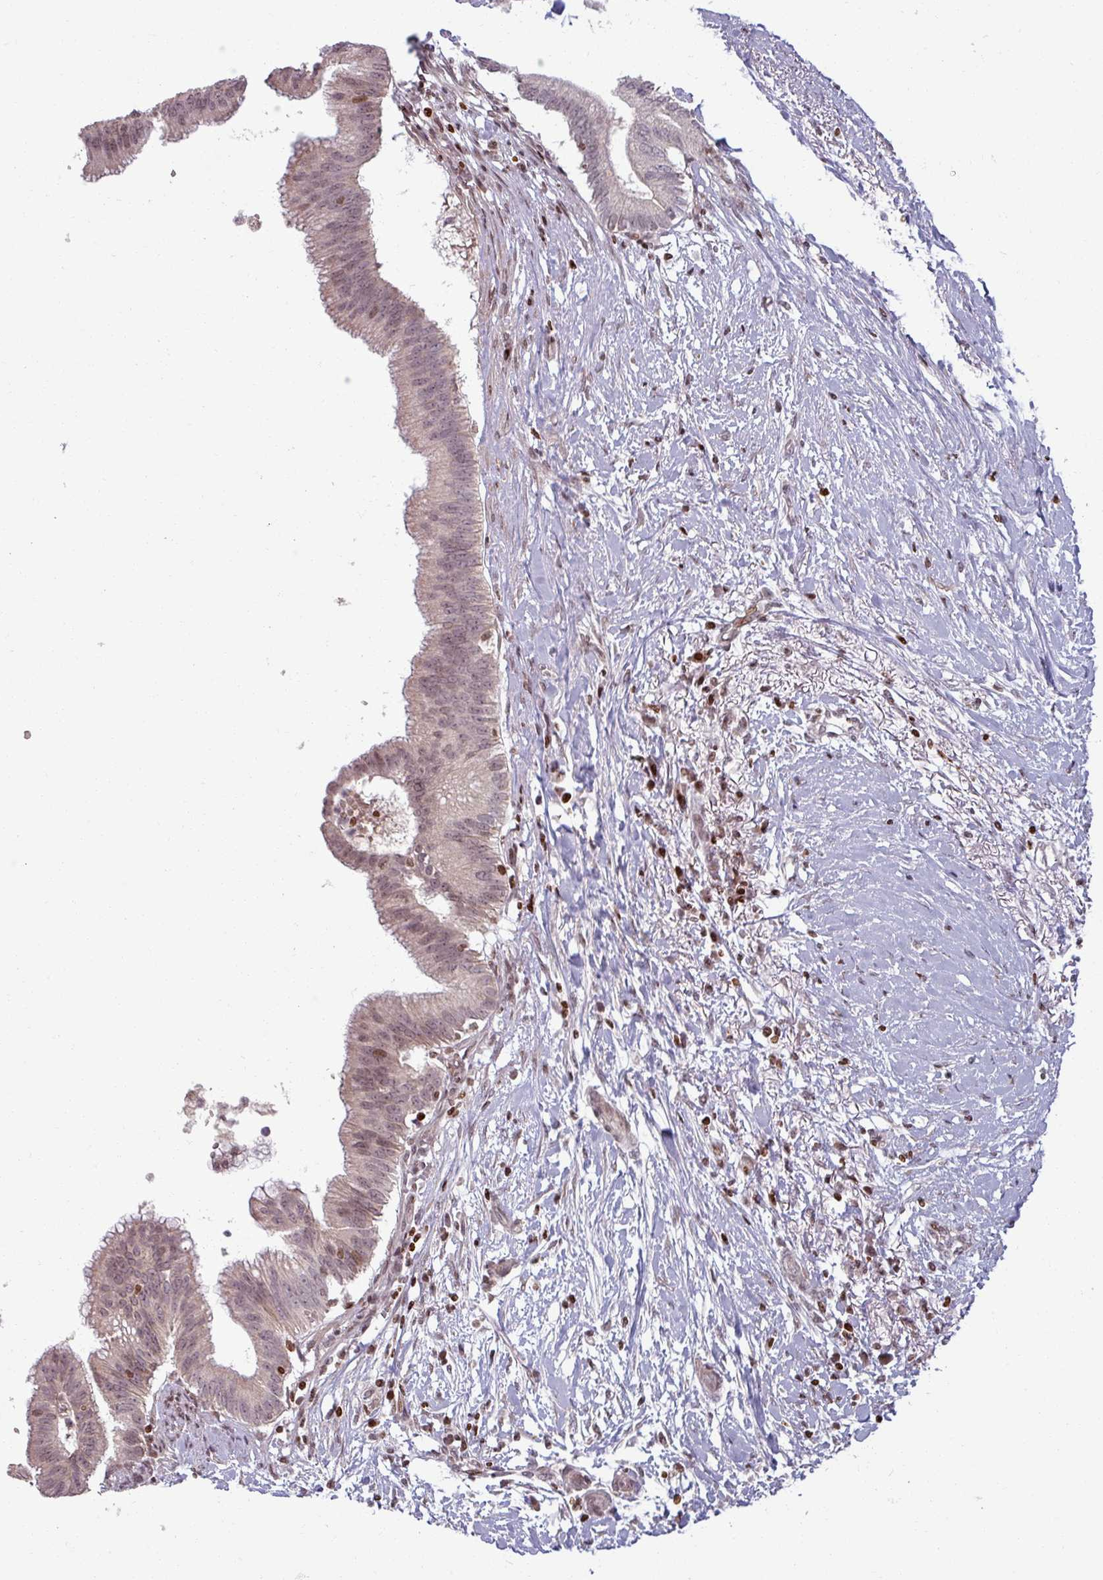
{"staining": {"intensity": "weak", "quantity": ">75%", "location": "nuclear"}, "tissue": "pancreatic cancer", "cell_type": "Tumor cells", "image_type": "cancer", "snomed": [{"axis": "morphology", "description": "Adenocarcinoma, NOS"}, {"axis": "topography", "description": "Pancreas"}], "caption": "Weak nuclear staining is present in about >75% of tumor cells in adenocarcinoma (pancreatic).", "gene": "NCOR1", "patient": {"sex": "male", "age": 68}}